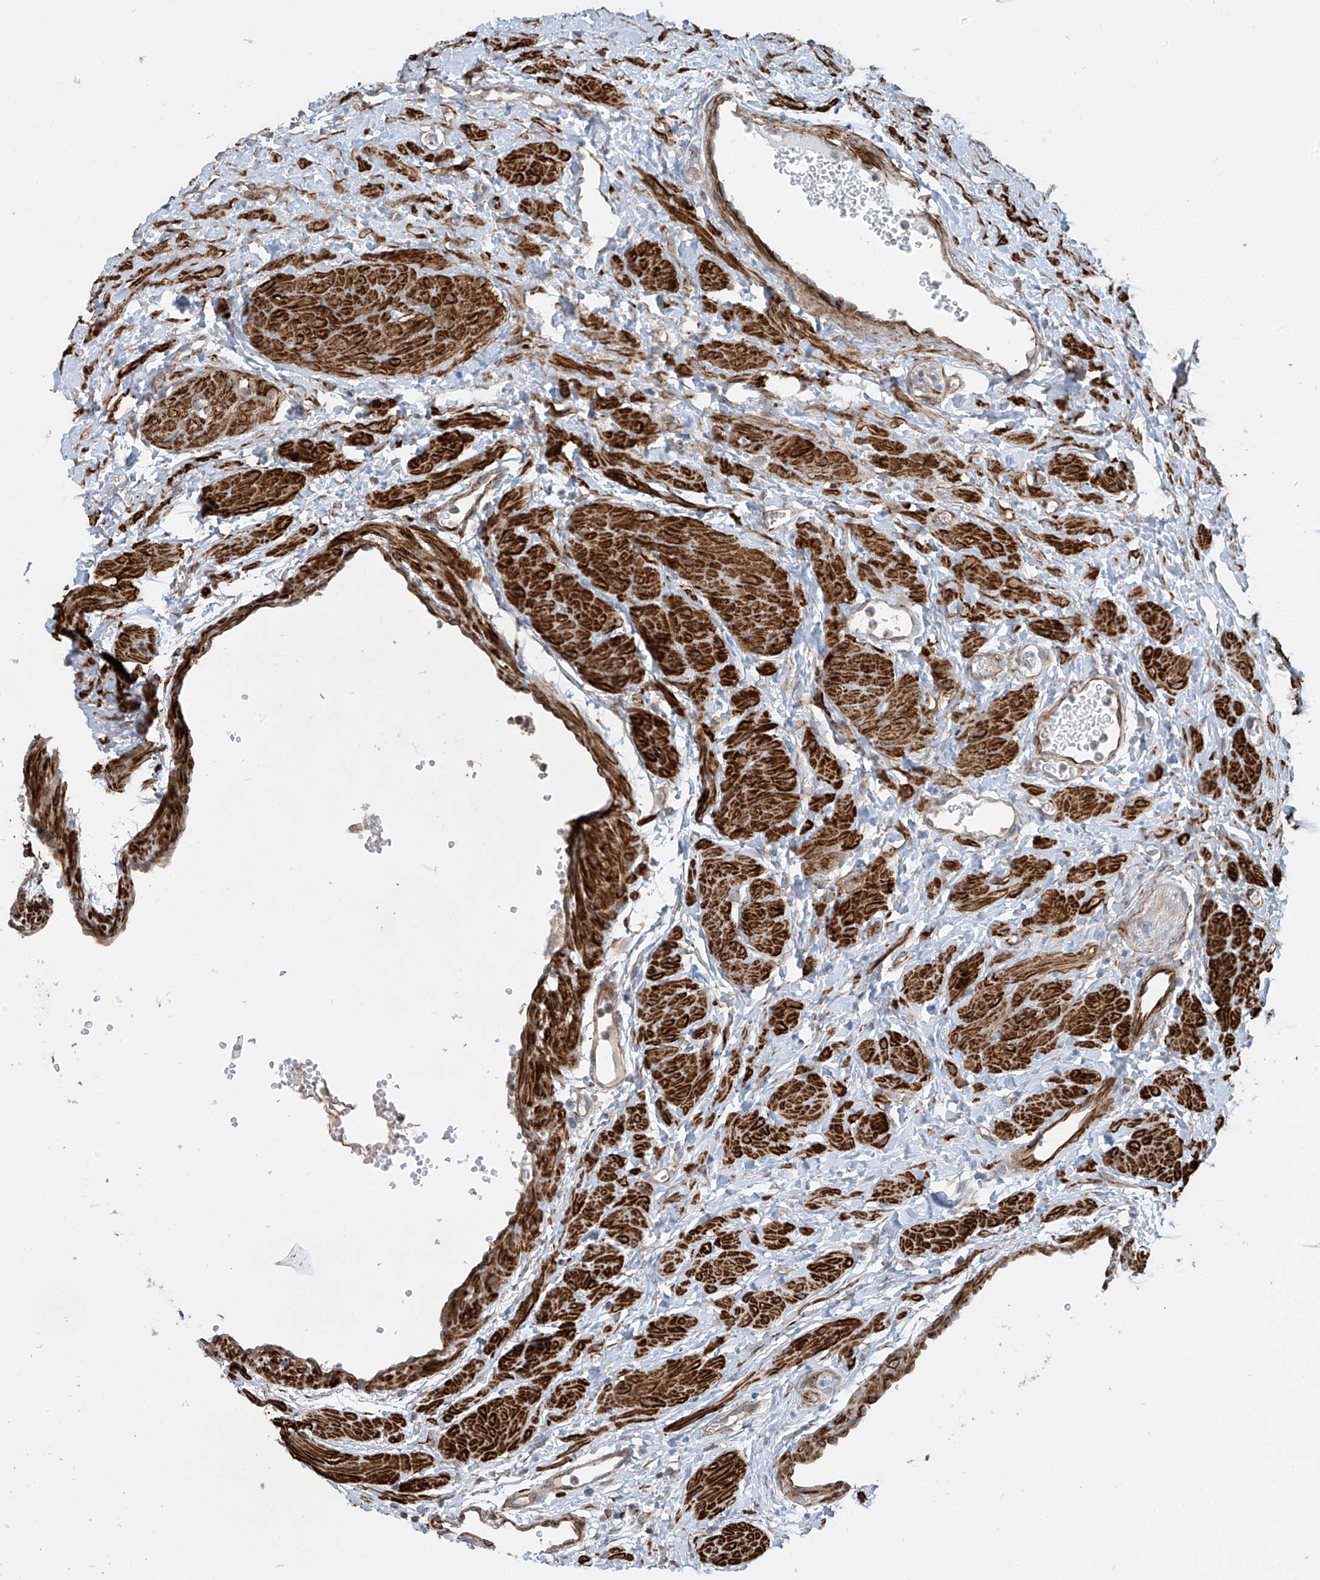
{"staining": {"intensity": "weak", "quantity": "<25%", "location": "cytoplasmic/membranous"}, "tissue": "ovary", "cell_type": "Ovarian stroma cells", "image_type": "normal", "snomed": [{"axis": "morphology", "description": "Normal tissue, NOS"}, {"axis": "morphology", "description": "Cyst, NOS"}, {"axis": "topography", "description": "Ovary"}], "caption": "DAB immunohistochemical staining of unremarkable ovary demonstrates no significant positivity in ovarian stroma cells. The staining was performed using DAB (3,3'-diaminobenzidine) to visualize the protein expression in brown, while the nuclei were stained in blue with hematoxylin (Magnification: 20x).", "gene": "SH3BGRL3", "patient": {"sex": "female", "age": 33}}